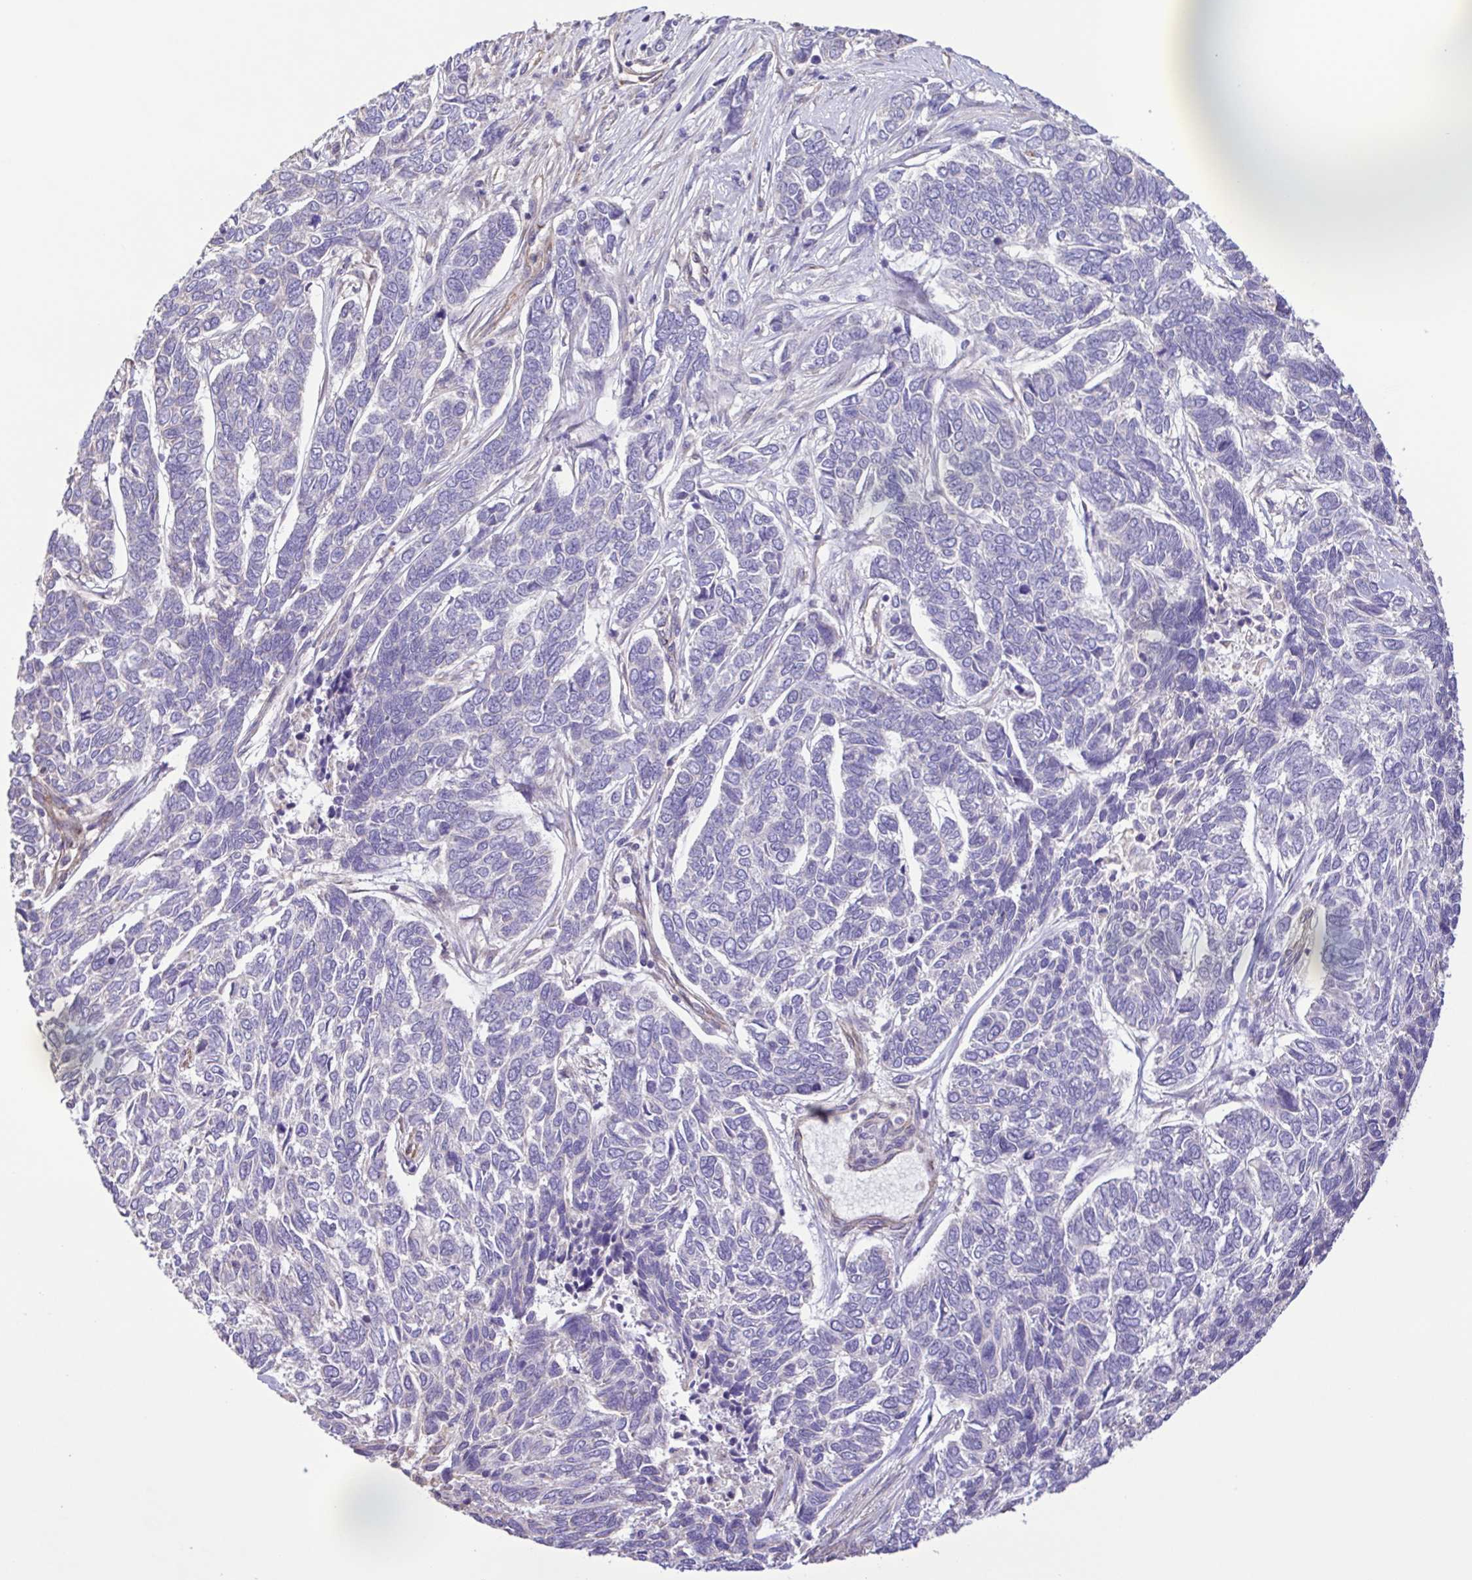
{"staining": {"intensity": "negative", "quantity": "none", "location": "none"}, "tissue": "skin cancer", "cell_type": "Tumor cells", "image_type": "cancer", "snomed": [{"axis": "morphology", "description": "Basal cell carcinoma"}, {"axis": "topography", "description": "Skin"}], "caption": "Basal cell carcinoma (skin) was stained to show a protein in brown. There is no significant positivity in tumor cells.", "gene": "FLT1", "patient": {"sex": "female", "age": 65}}